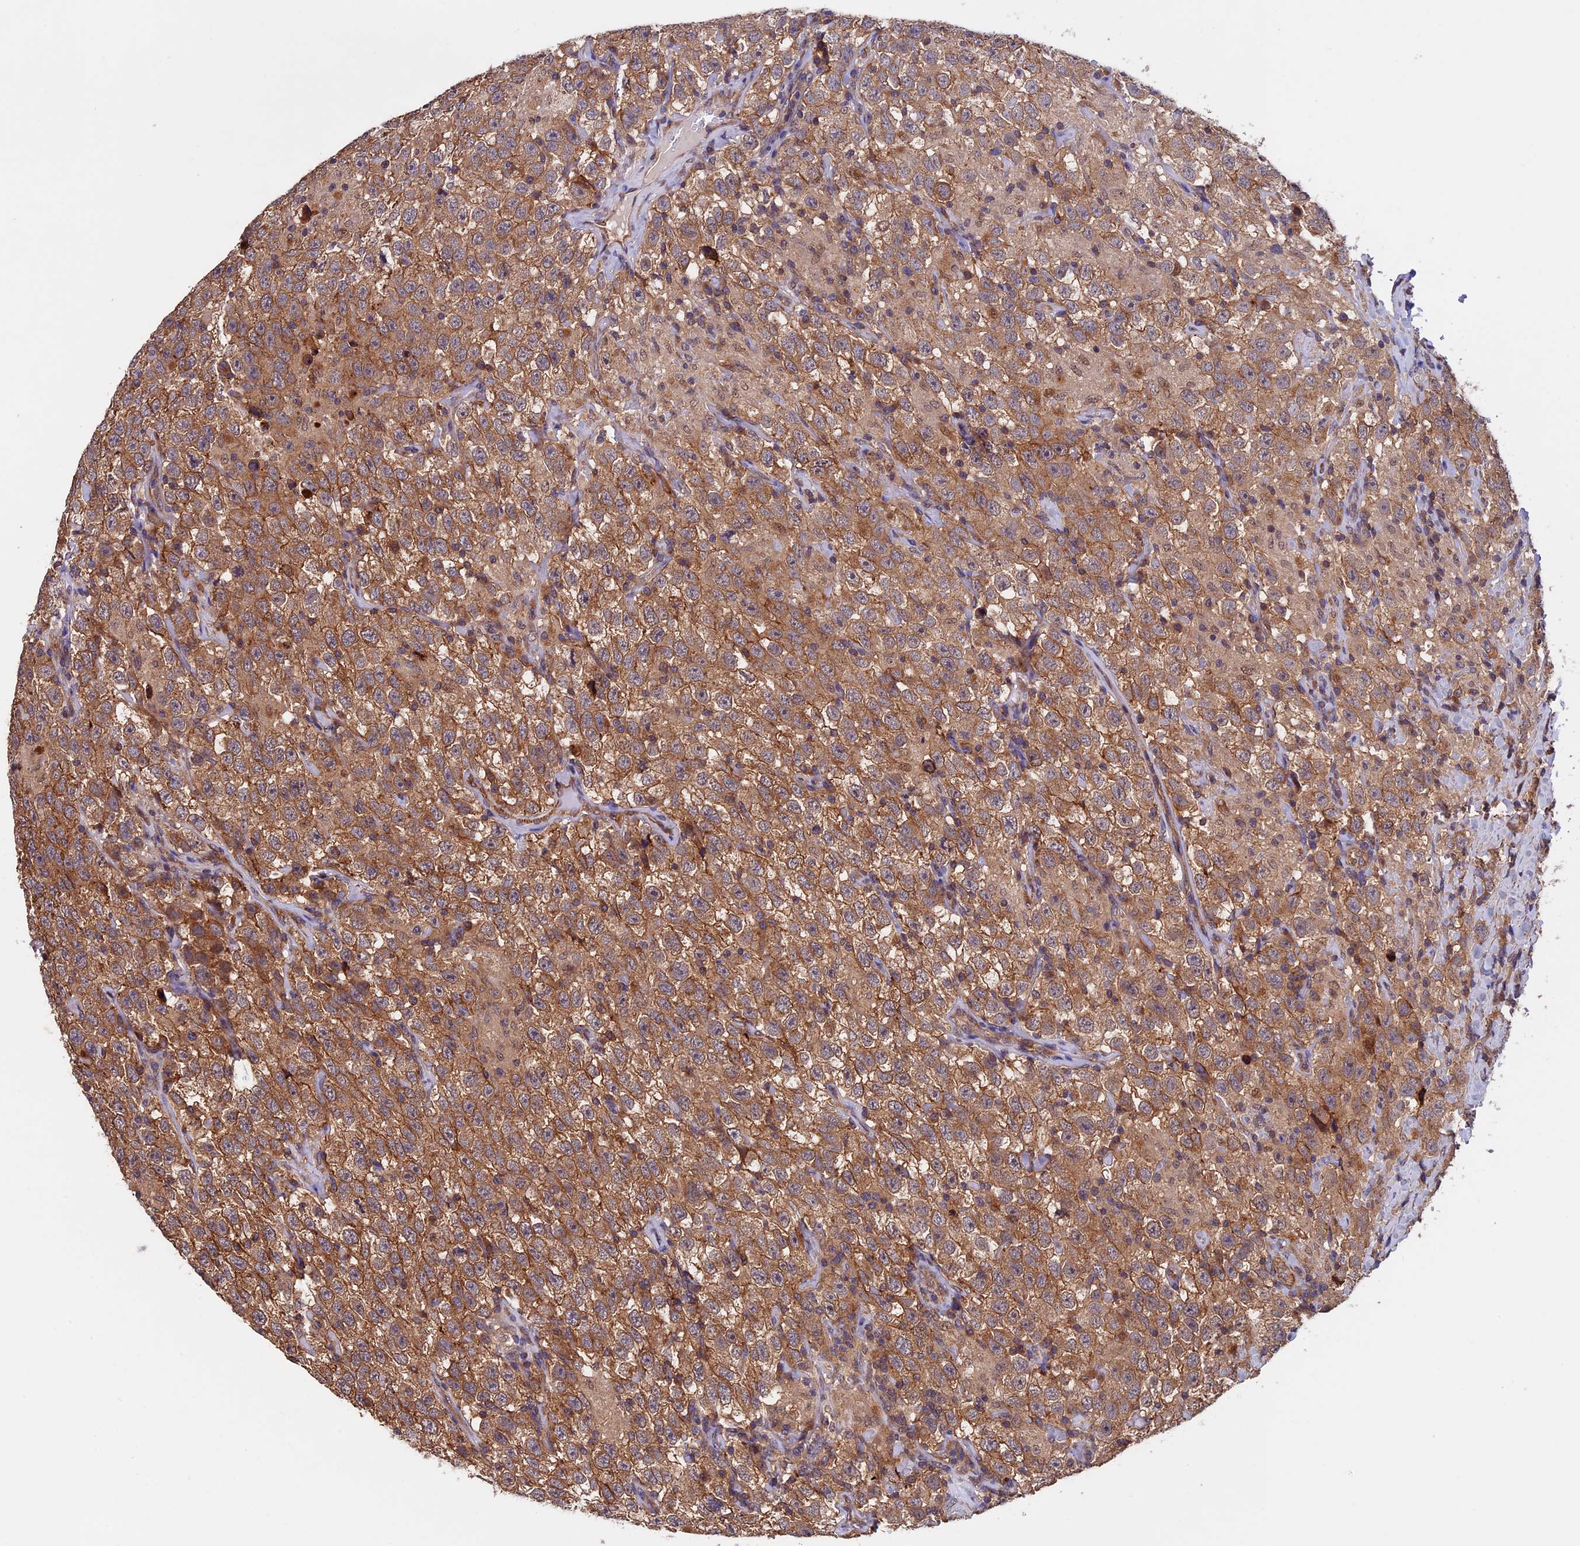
{"staining": {"intensity": "moderate", "quantity": ">75%", "location": "cytoplasmic/membranous"}, "tissue": "testis cancer", "cell_type": "Tumor cells", "image_type": "cancer", "snomed": [{"axis": "morphology", "description": "Seminoma, NOS"}, {"axis": "topography", "description": "Testis"}], "caption": "Seminoma (testis) stained with IHC reveals moderate cytoplasmic/membranous positivity in approximately >75% of tumor cells.", "gene": "SLC9A5", "patient": {"sex": "male", "age": 41}}